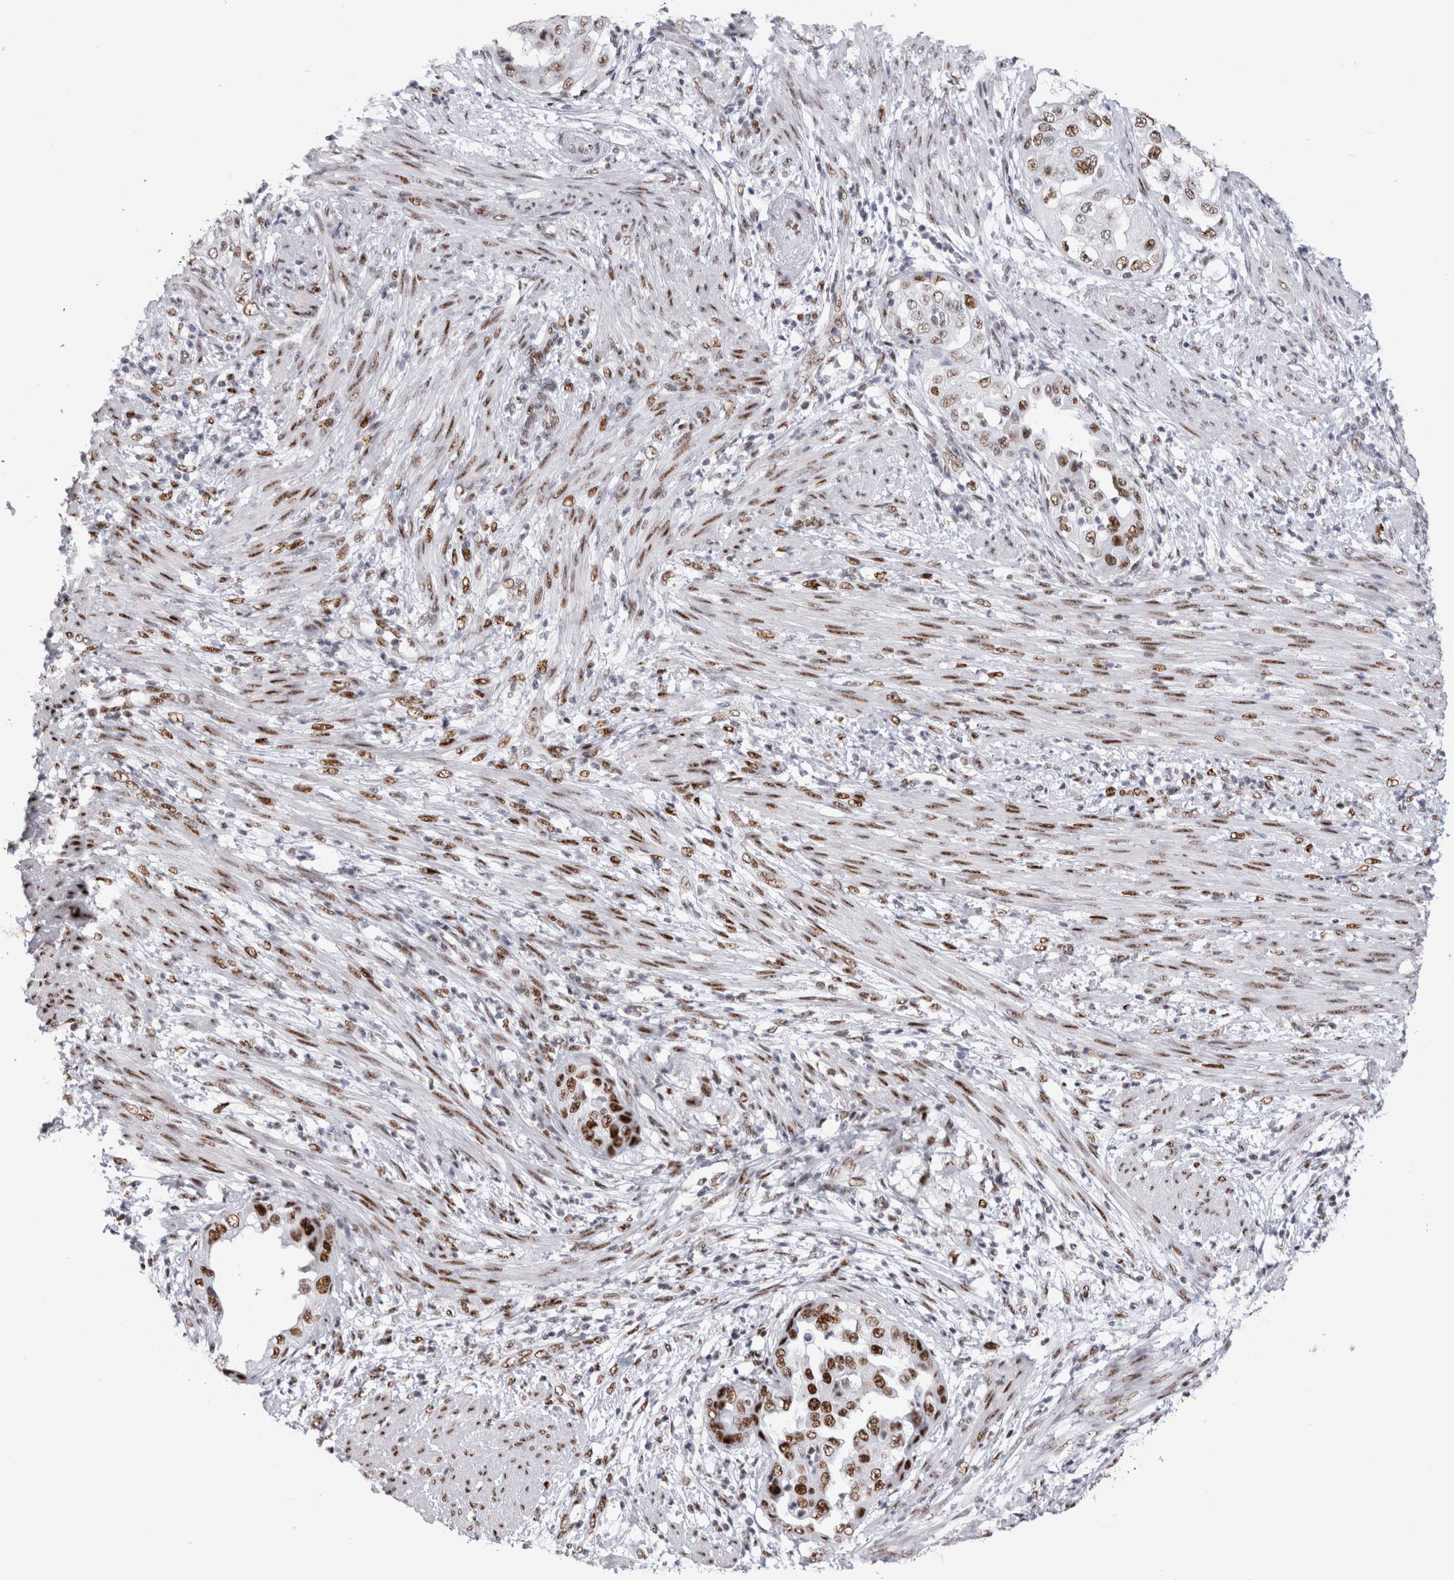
{"staining": {"intensity": "strong", "quantity": ">75%", "location": "nuclear"}, "tissue": "endometrial cancer", "cell_type": "Tumor cells", "image_type": "cancer", "snomed": [{"axis": "morphology", "description": "Adenocarcinoma, NOS"}, {"axis": "topography", "description": "Endometrium"}], "caption": "Immunohistochemistry (IHC) of endometrial cancer (adenocarcinoma) exhibits high levels of strong nuclear staining in about >75% of tumor cells.", "gene": "RBM6", "patient": {"sex": "female", "age": 85}}